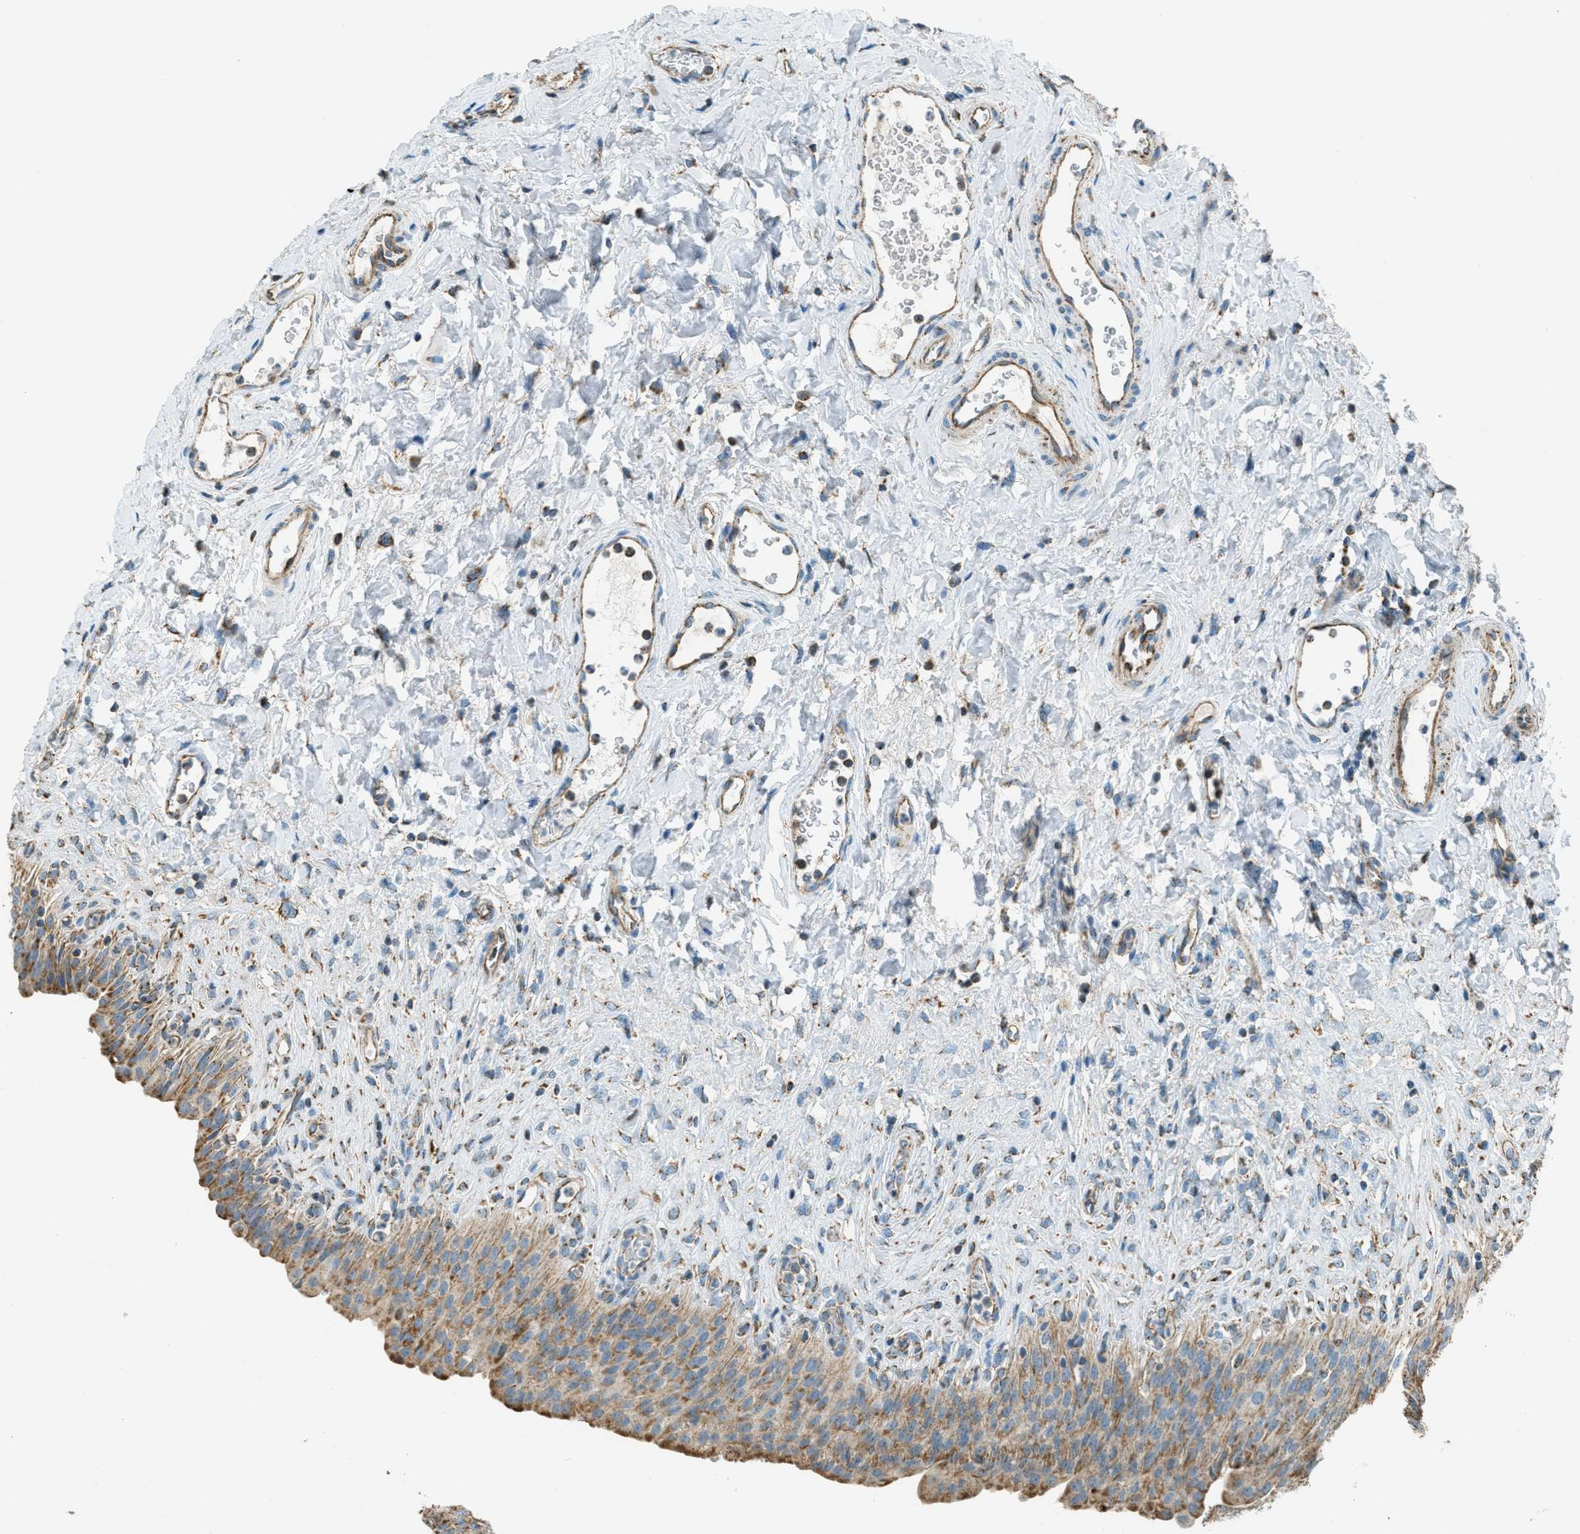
{"staining": {"intensity": "moderate", "quantity": ">75%", "location": "cytoplasmic/membranous"}, "tissue": "urinary bladder", "cell_type": "Urothelial cells", "image_type": "normal", "snomed": [{"axis": "morphology", "description": "Urothelial carcinoma, High grade"}, {"axis": "topography", "description": "Urinary bladder"}], "caption": "Human urinary bladder stained for a protein (brown) exhibits moderate cytoplasmic/membranous positive staining in approximately >75% of urothelial cells.", "gene": "CHST15", "patient": {"sex": "male", "age": 46}}